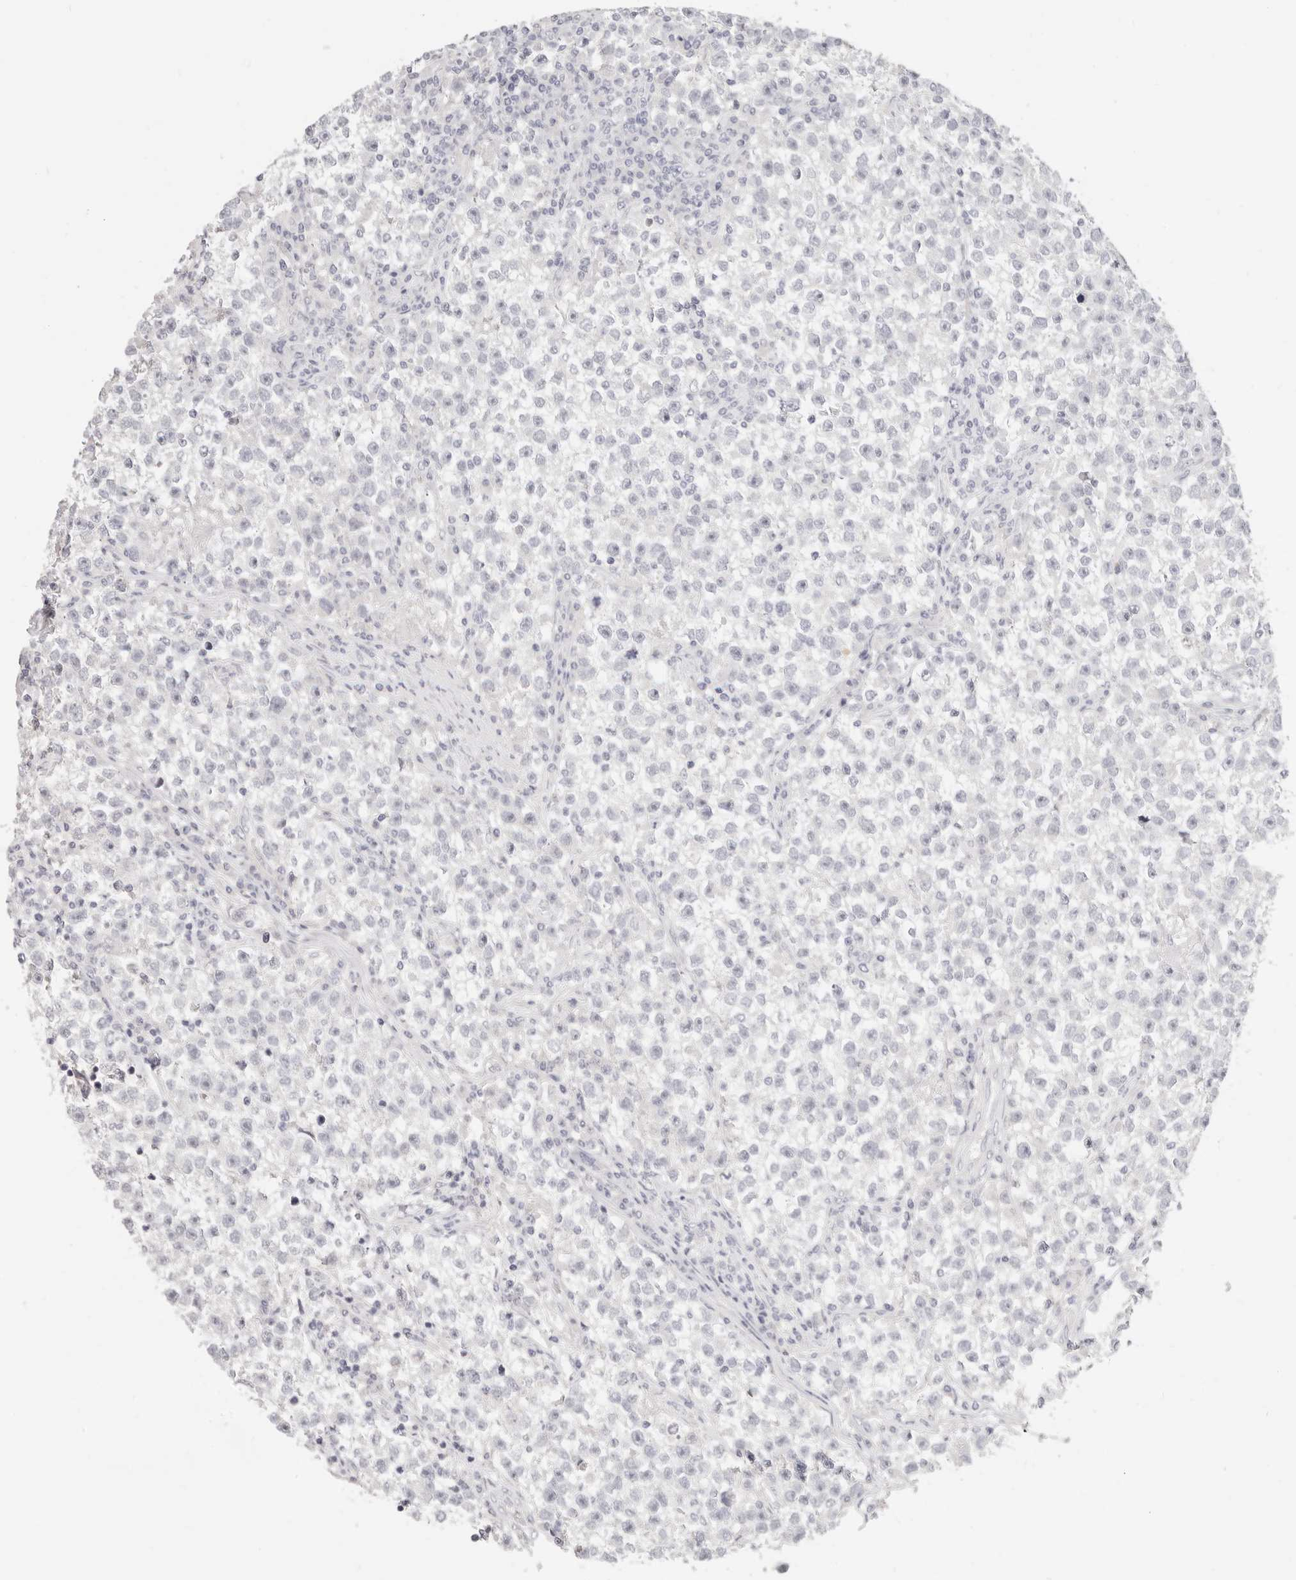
{"staining": {"intensity": "negative", "quantity": "none", "location": "none"}, "tissue": "testis cancer", "cell_type": "Tumor cells", "image_type": "cancer", "snomed": [{"axis": "morphology", "description": "Seminoma, NOS"}, {"axis": "topography", "description": "Testis"}], "caption": "DAB immunohistochemical staining of human testis cancer (seminoma) shows no significant expression in tumor cells.", "gene": "ASCL1", "patient": {"sex": "male", "age": 22}}